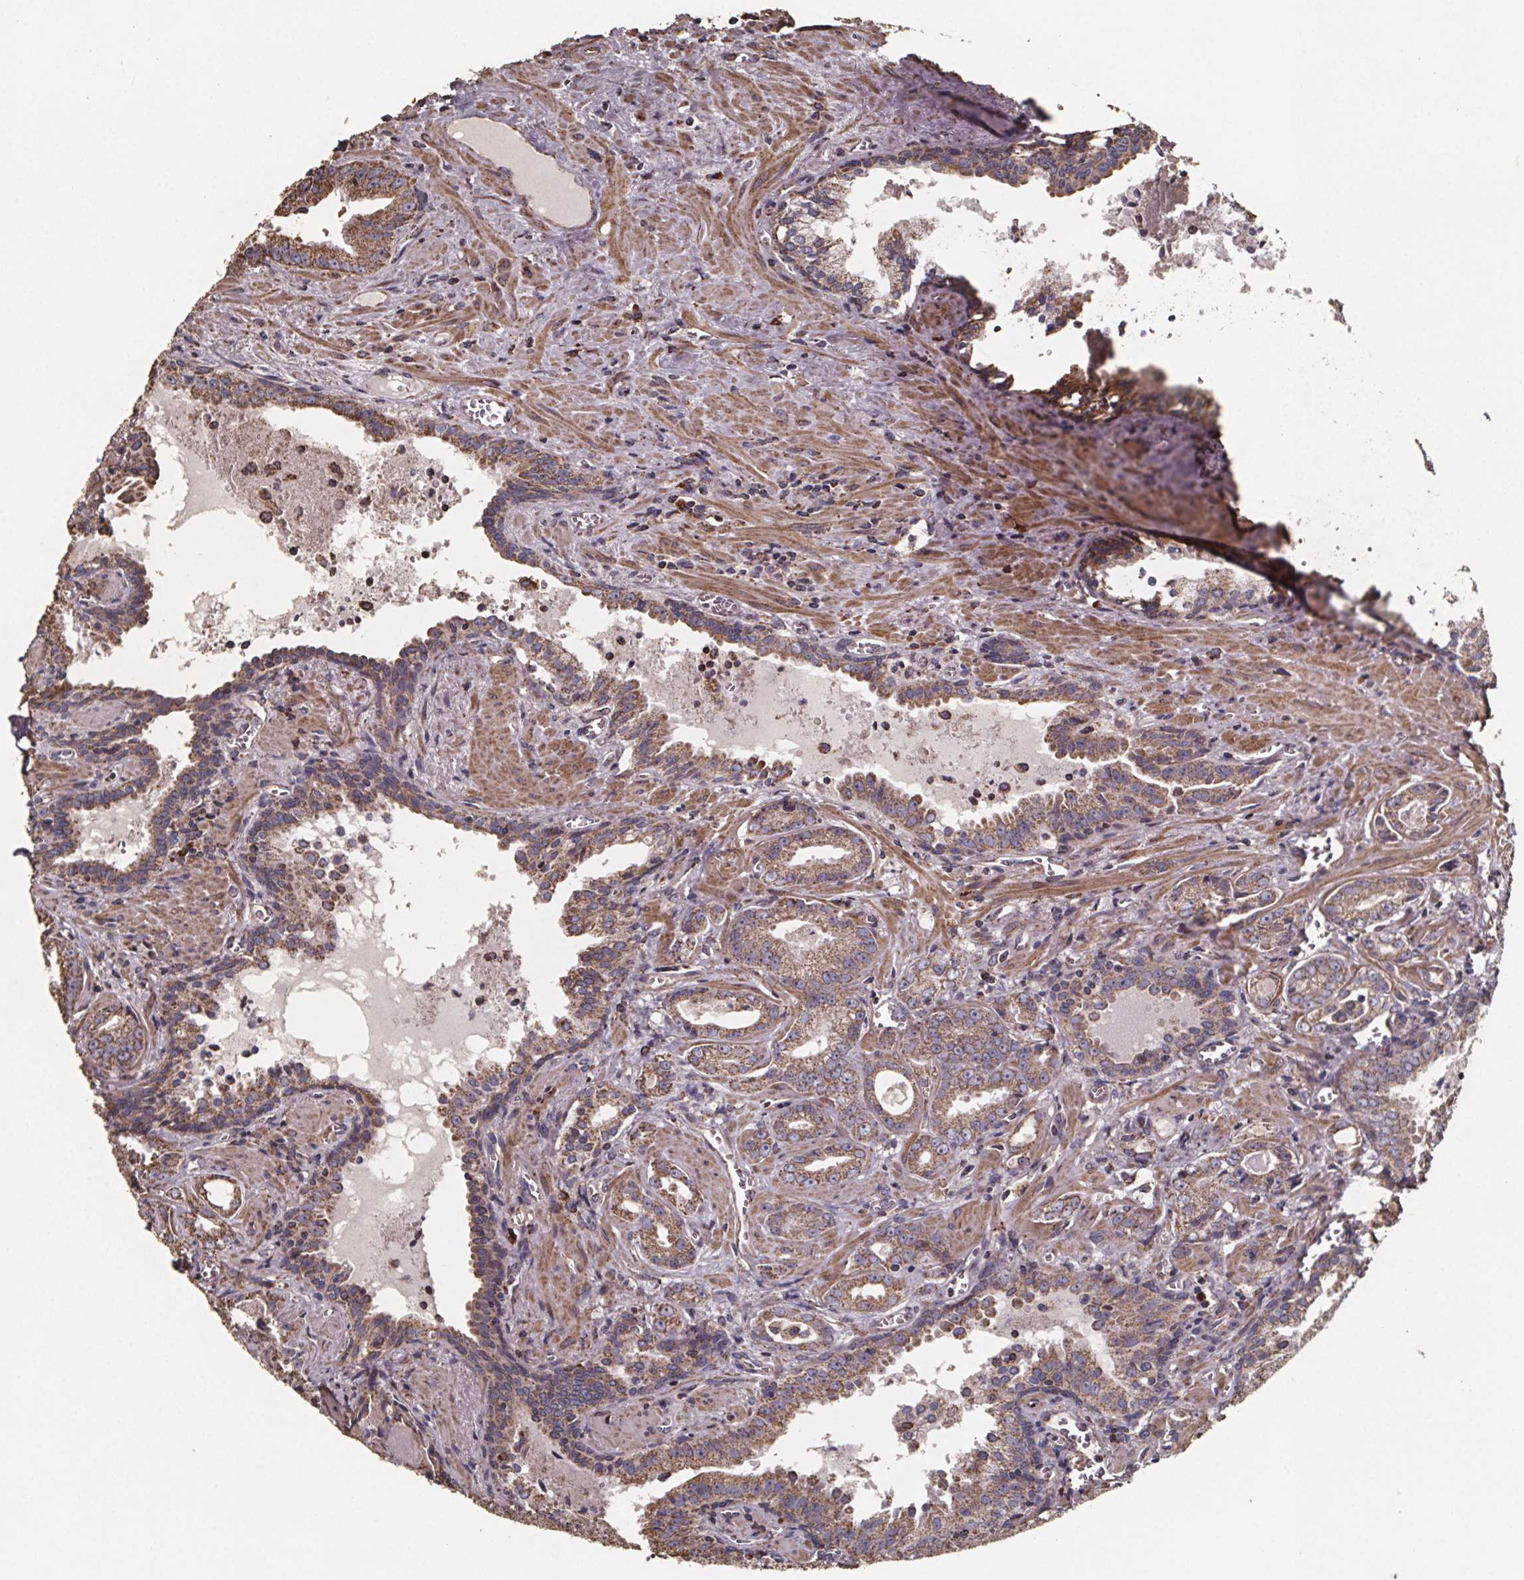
{"staining": {"intensity": "moderate", "quantity": ">75%", "location": "cytoplasmic/membranous"}, "tissue": "prostate cancer", "cell_type": "Tumor cells", "image_type": "cancer", "snomed": [{"axis": "morphology", "description": "Adenocarcinoma, High grade"}, {"axis": "topography", "description": "Prostate"}], "caption": "IHC (DAB (3,3'-diaminobenzidine)) staining of human prostate cancer exhibits moderate cytoplasmic/membranous protein positivity in about >75% of tumor cells. (DAB IHC, brown staining for protein, blue staining for nuclei).", "gene": "SLC35D2", "patient": {"sex": "male", "age": 68}}